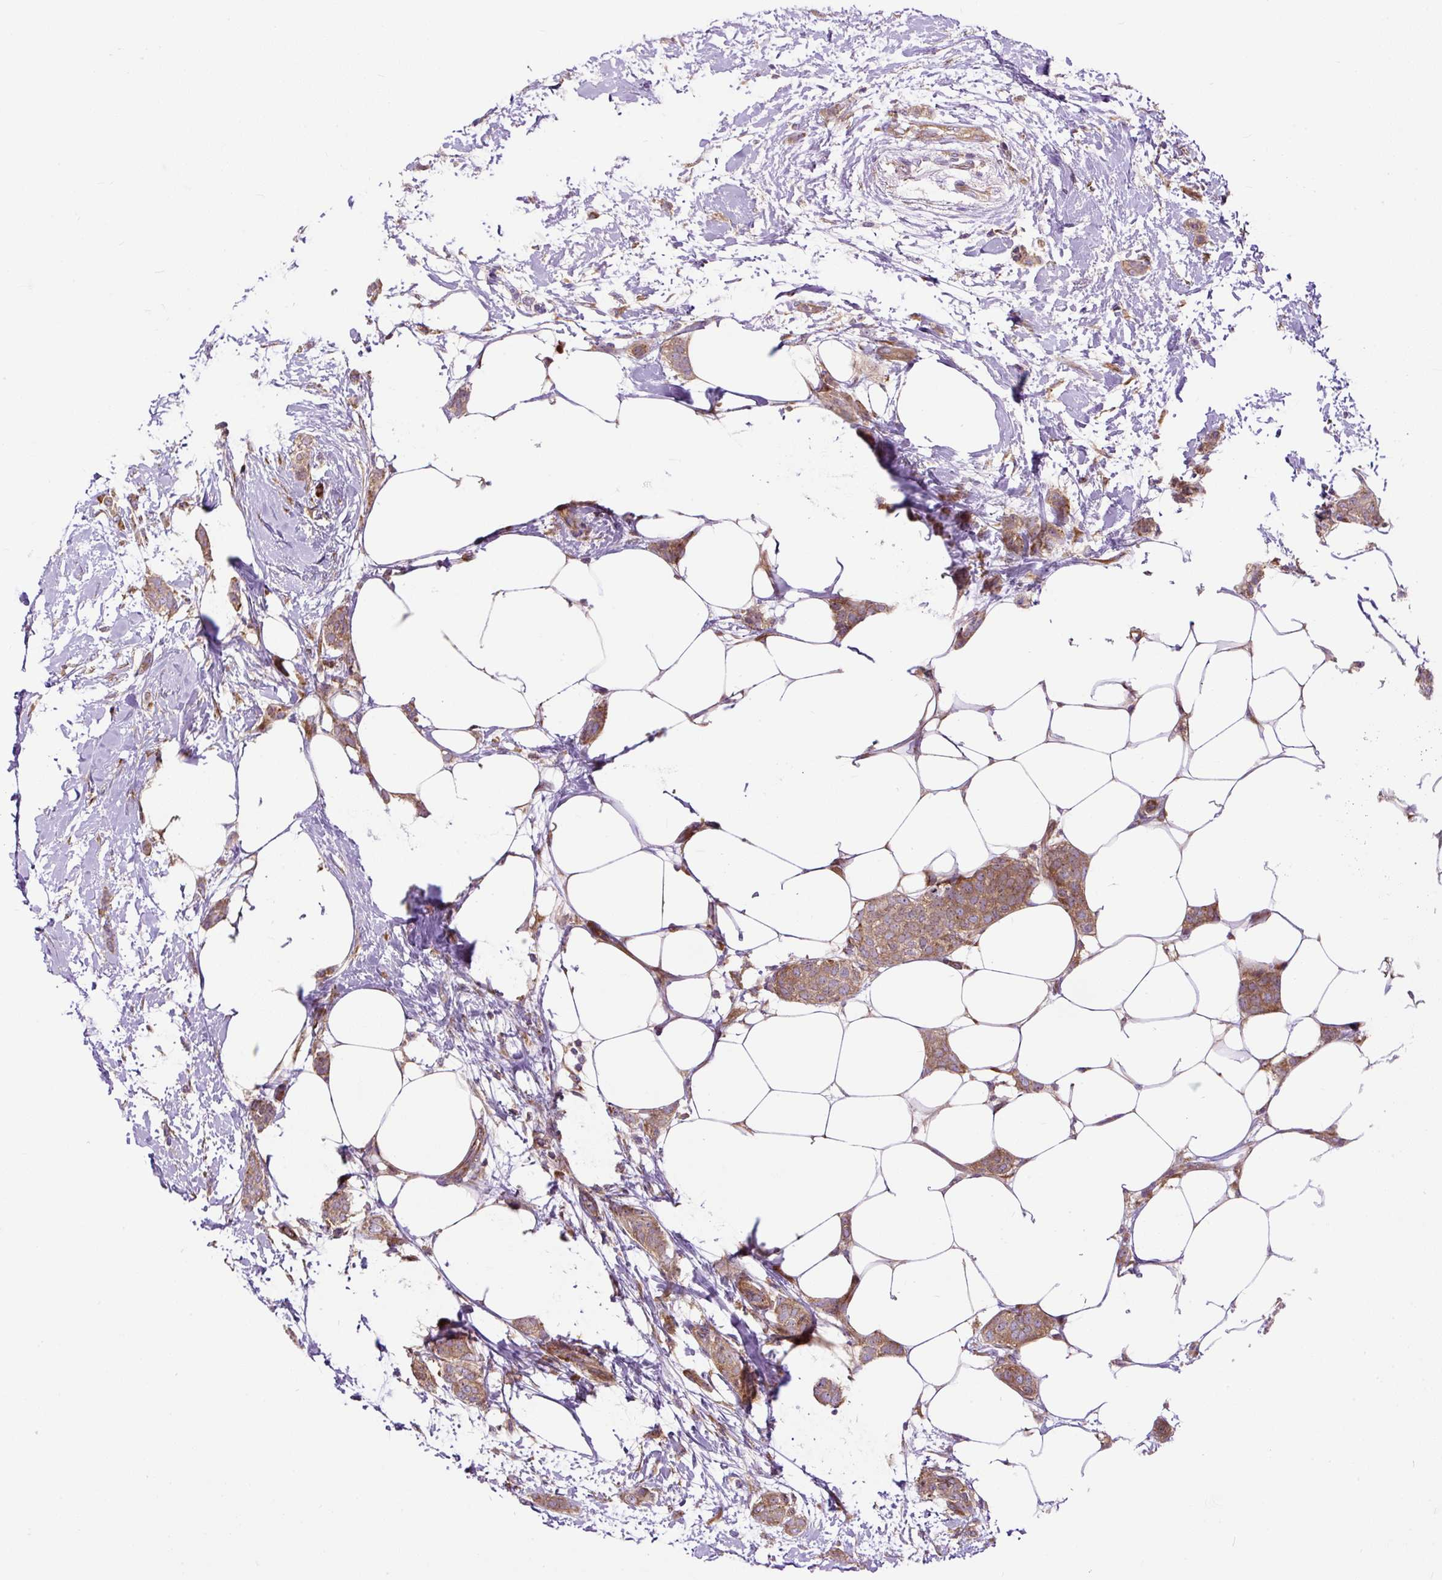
{"staining": {"intensity": "moderate", "quantity": ">75%", "location": "cytoplasmic/membranous"}, "tissue": "breast cancer", "cell_type": "Tumor cells", "image_type": "cancer", "snomed": [{"axis": "morphology", "description": "Duct carcinoma"}, {"axis": "topography", "description": "Breast"}], "caption": "Moderate cytoplasmic/membranous protein expression is seen in approximately >75% of tumor cells in breast intraductal carcinoma.", "gene": "RPS5", "patient": {"sex": "female", "age": 72}}